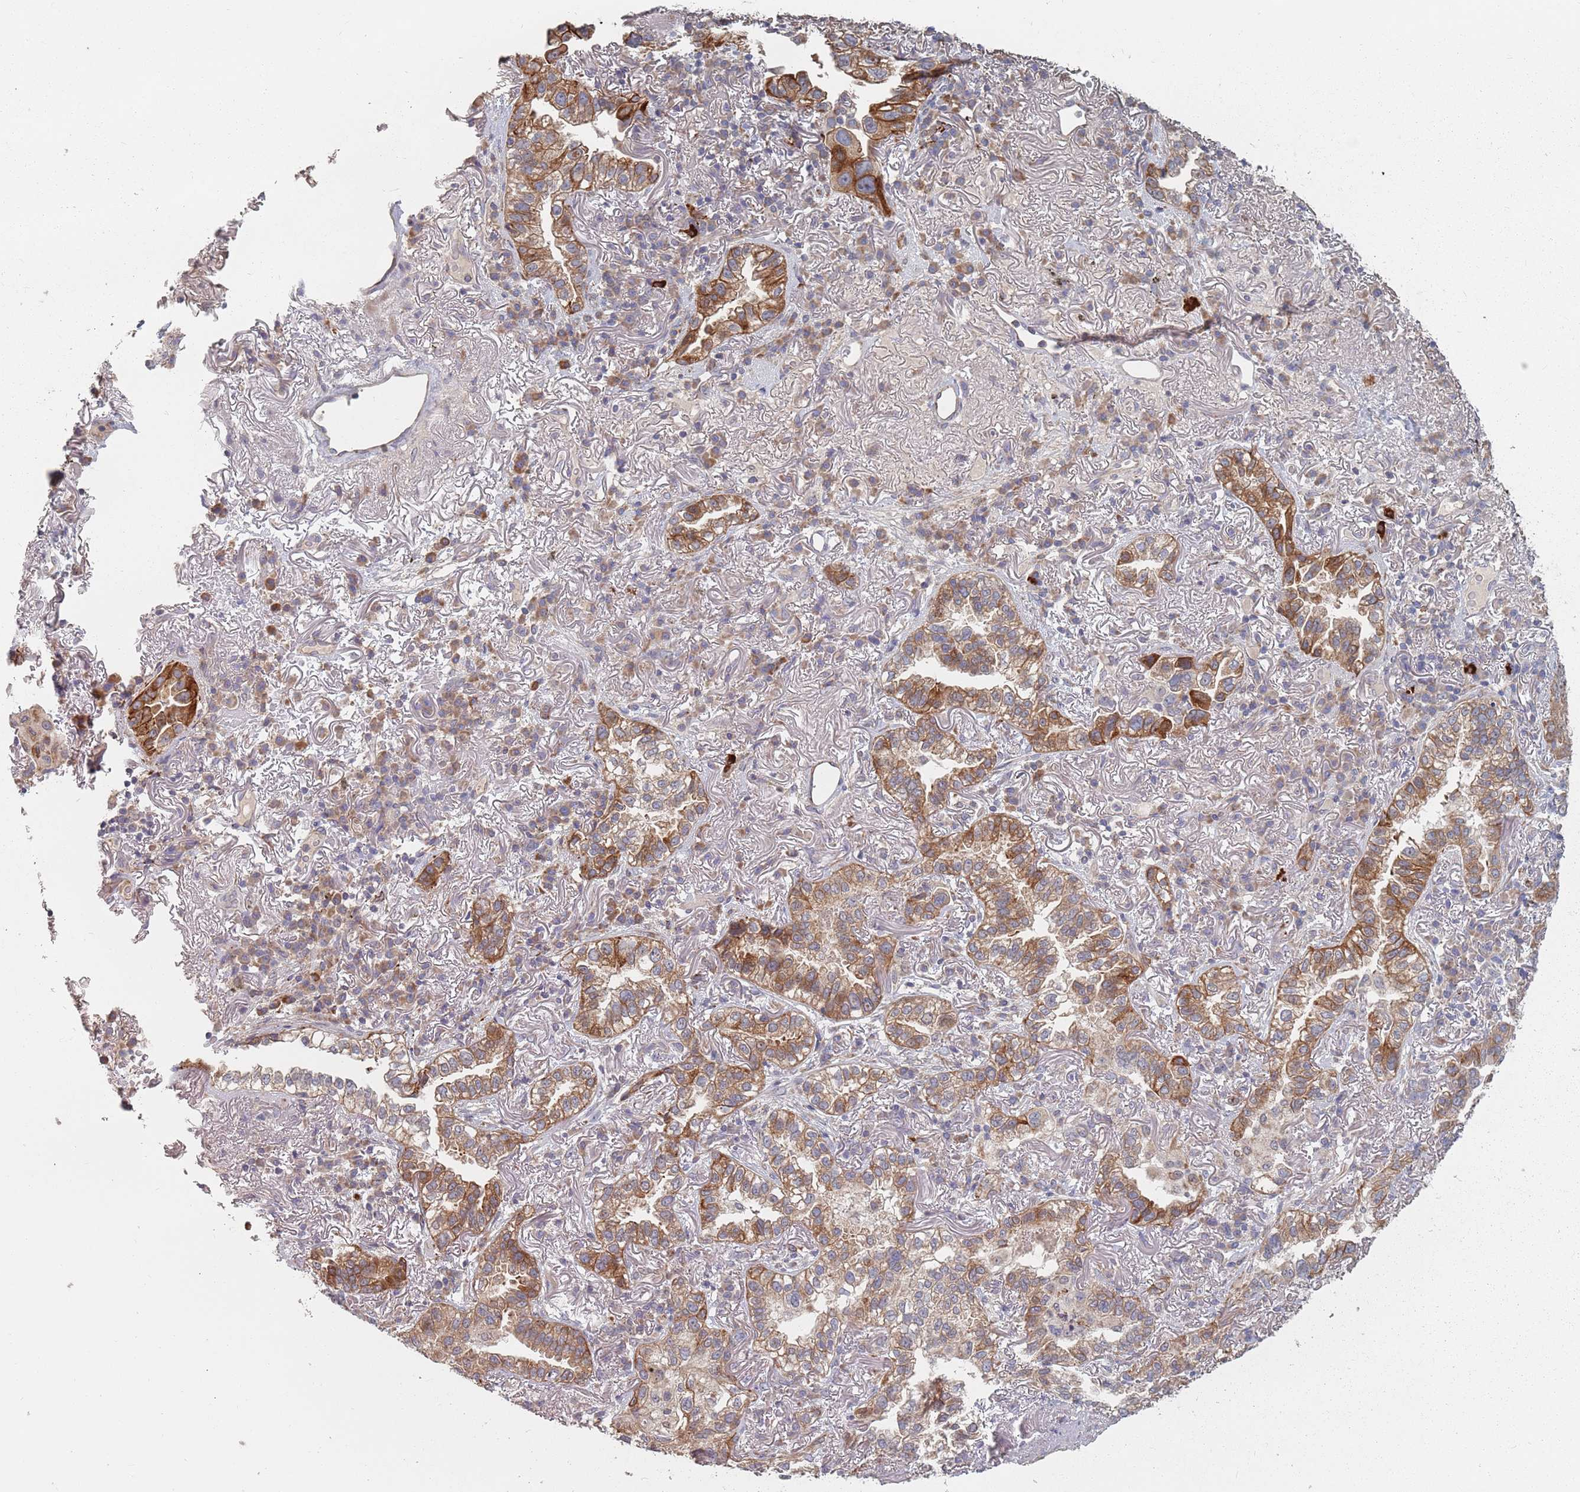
{"staining": {"intensity": "moderate", "quantity": "25%-75%", "location": "cytoplasmic/membranous"}, "tissue": "lung cancer", "cell_type": "Tumor cells", "image_type": "cancer", "snomed": [{"axis": "morphology", "description": "Adenocarcinoma, NOS"}, {"axis": "topography", "description": "Lung"}], "caption": "A micrograph of lung cancer (adenocarcinoma) stained for a protein exhibits moderate cytoplasmic/membranous brown staining in tumor cells. The staining is performed using DAB (3,3'-diaminobenzidine) brown chromogen to label protein expression. The nuclei are counter-stained blue using hematoxylin.", "gene": "ADAL", "patient": {"sex": "female", "age": 69}}